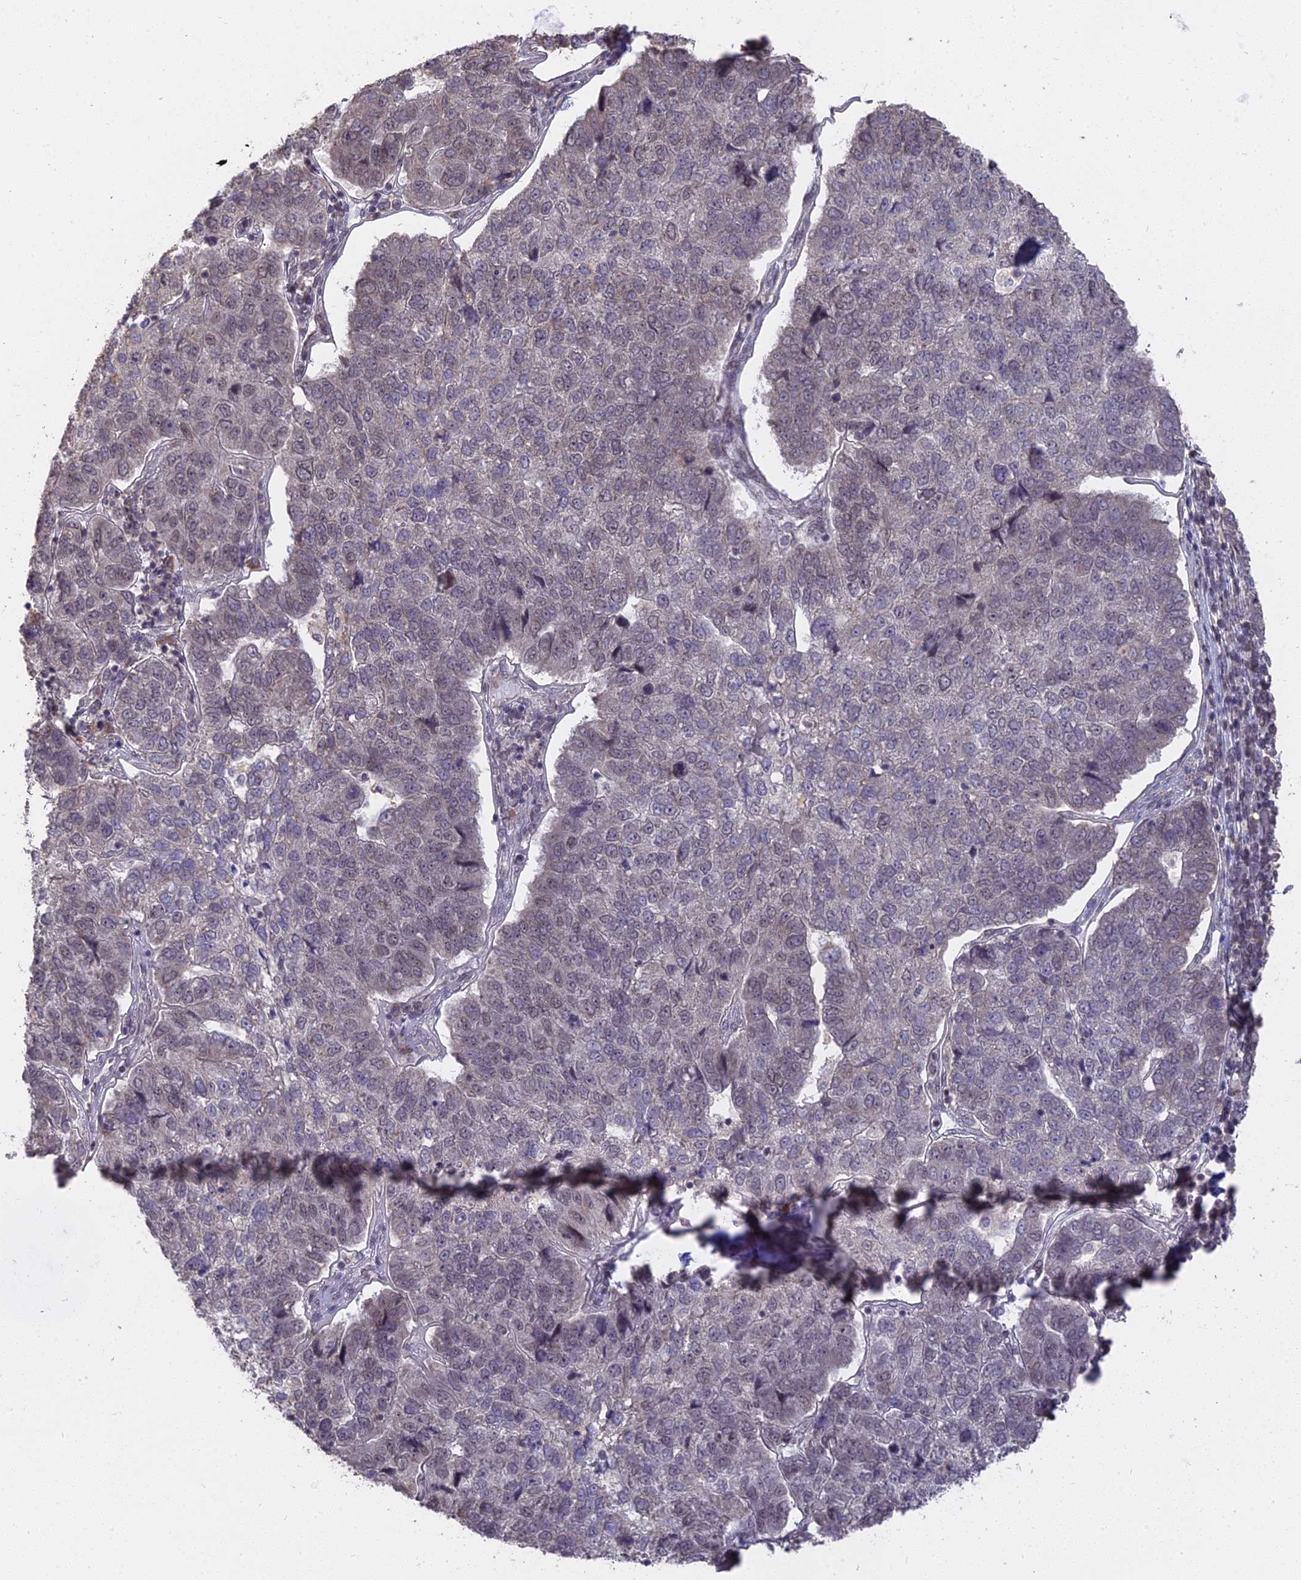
{"staining": {"intensity": "moderate", "quantity": "<25%", "location": "nuclear"}, "tissue": "pancreatic cancer", "cell_type": "Tumor cells", "image_type": "cancer", "snomed": [{"axis": "morphology", "description": "Adenocarcinoma, NOS"}, {"axis": "topography", "description": "Pancreas"}], "caption": "Pancreatic cancer (adenocarcinoma) tissue shows moderate nuclear positivity in about <25% of tumor cells", "gene": "NR1H3", "patient": {"sex": "female", "age": 61}}